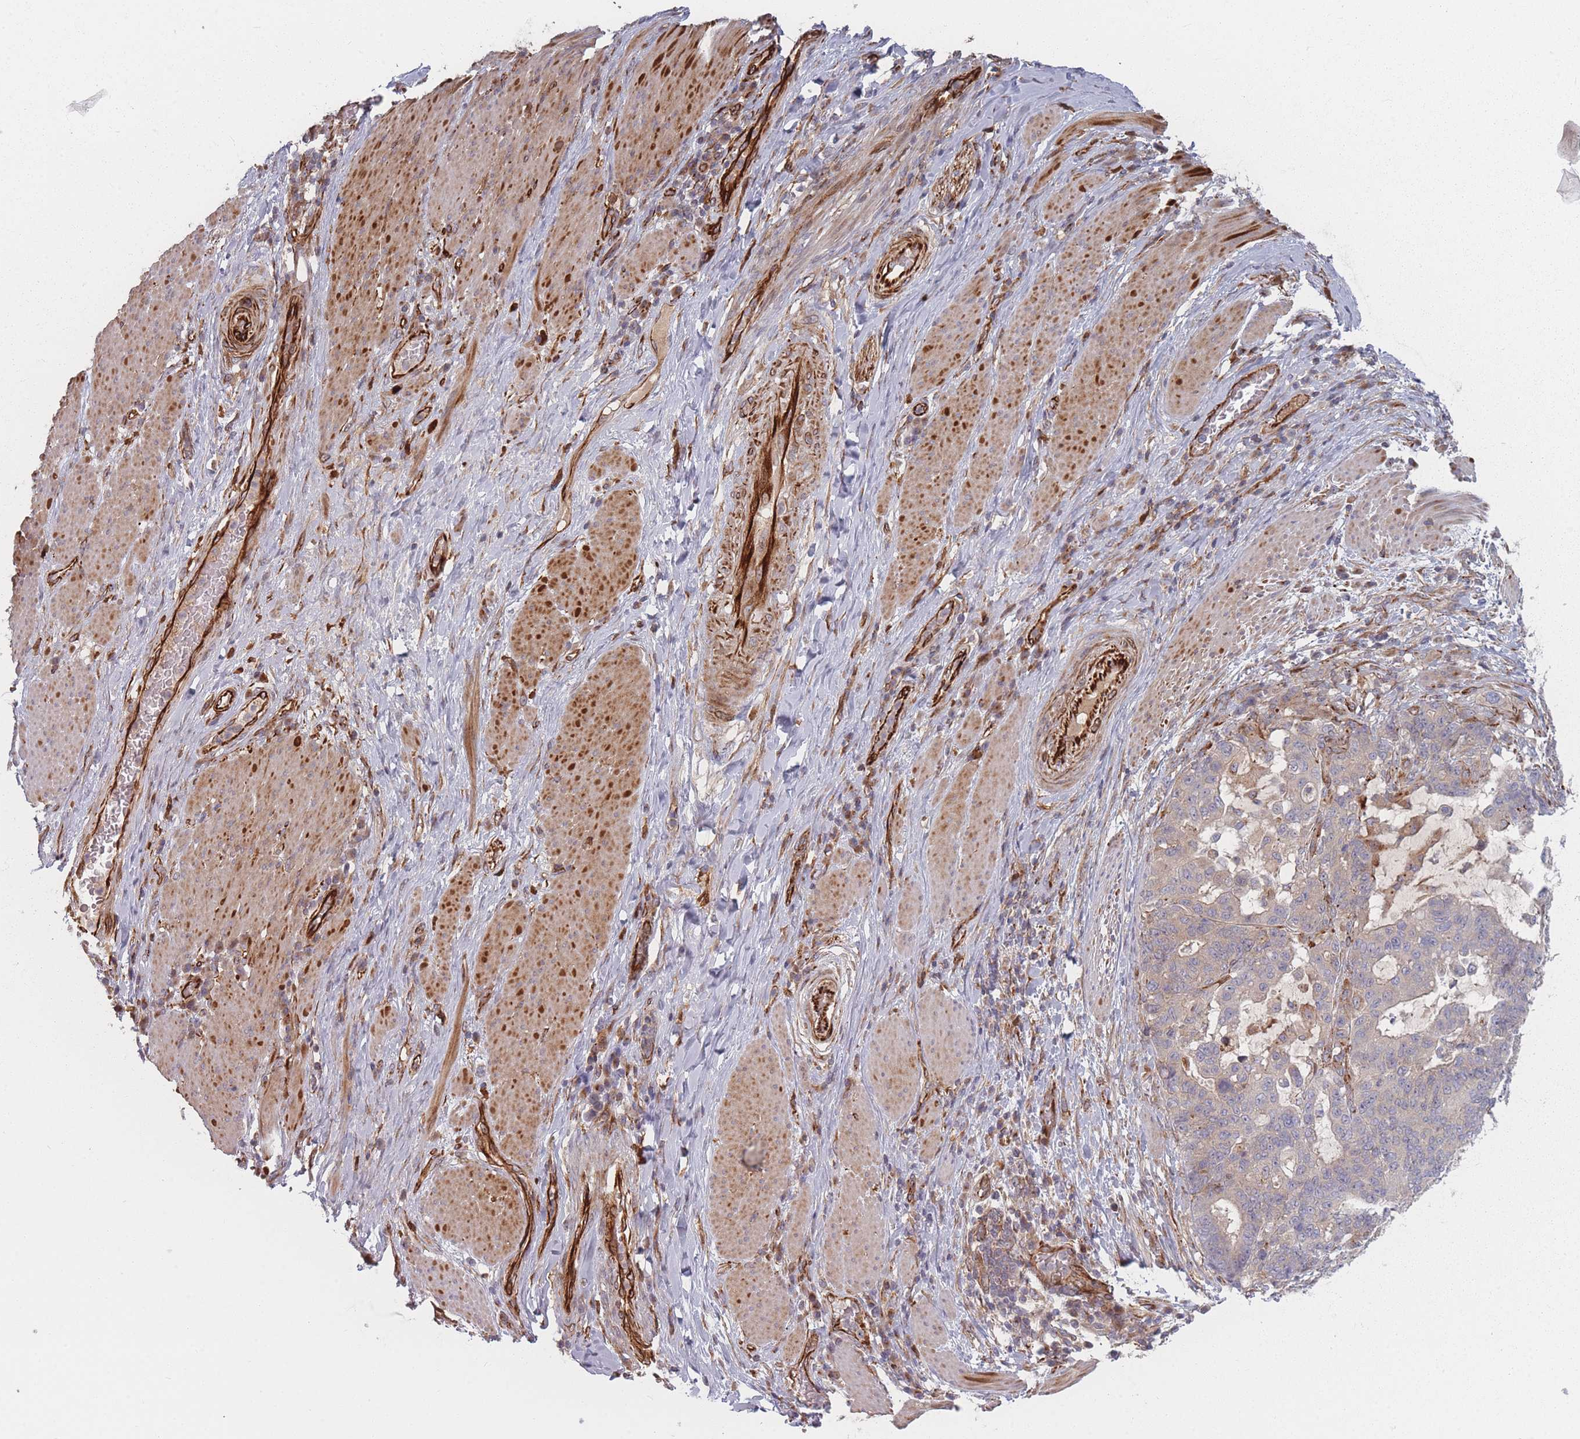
{"staining": {"intensity": "weak", "quantity": "<25%", "location": "cytoplasmic/membranous"}, "tissue": "stomach cancer", "cell_type": "Tumor cells", "image_type": "cancer", "snomed": [{"axis": "morphology", "description": "Normal tissue, NOS"}, {"axis": "morphology", "description": "Adenocarcinoma, NOS"}, {"axis": "topography", "description": "Stomach"}], "caption": "IHC of human stomach adenocarcinoma displays no positivity in tumor cells.", "gene": "EEF1AKMT2", "patient": {"sex": "female", "age": 64}}